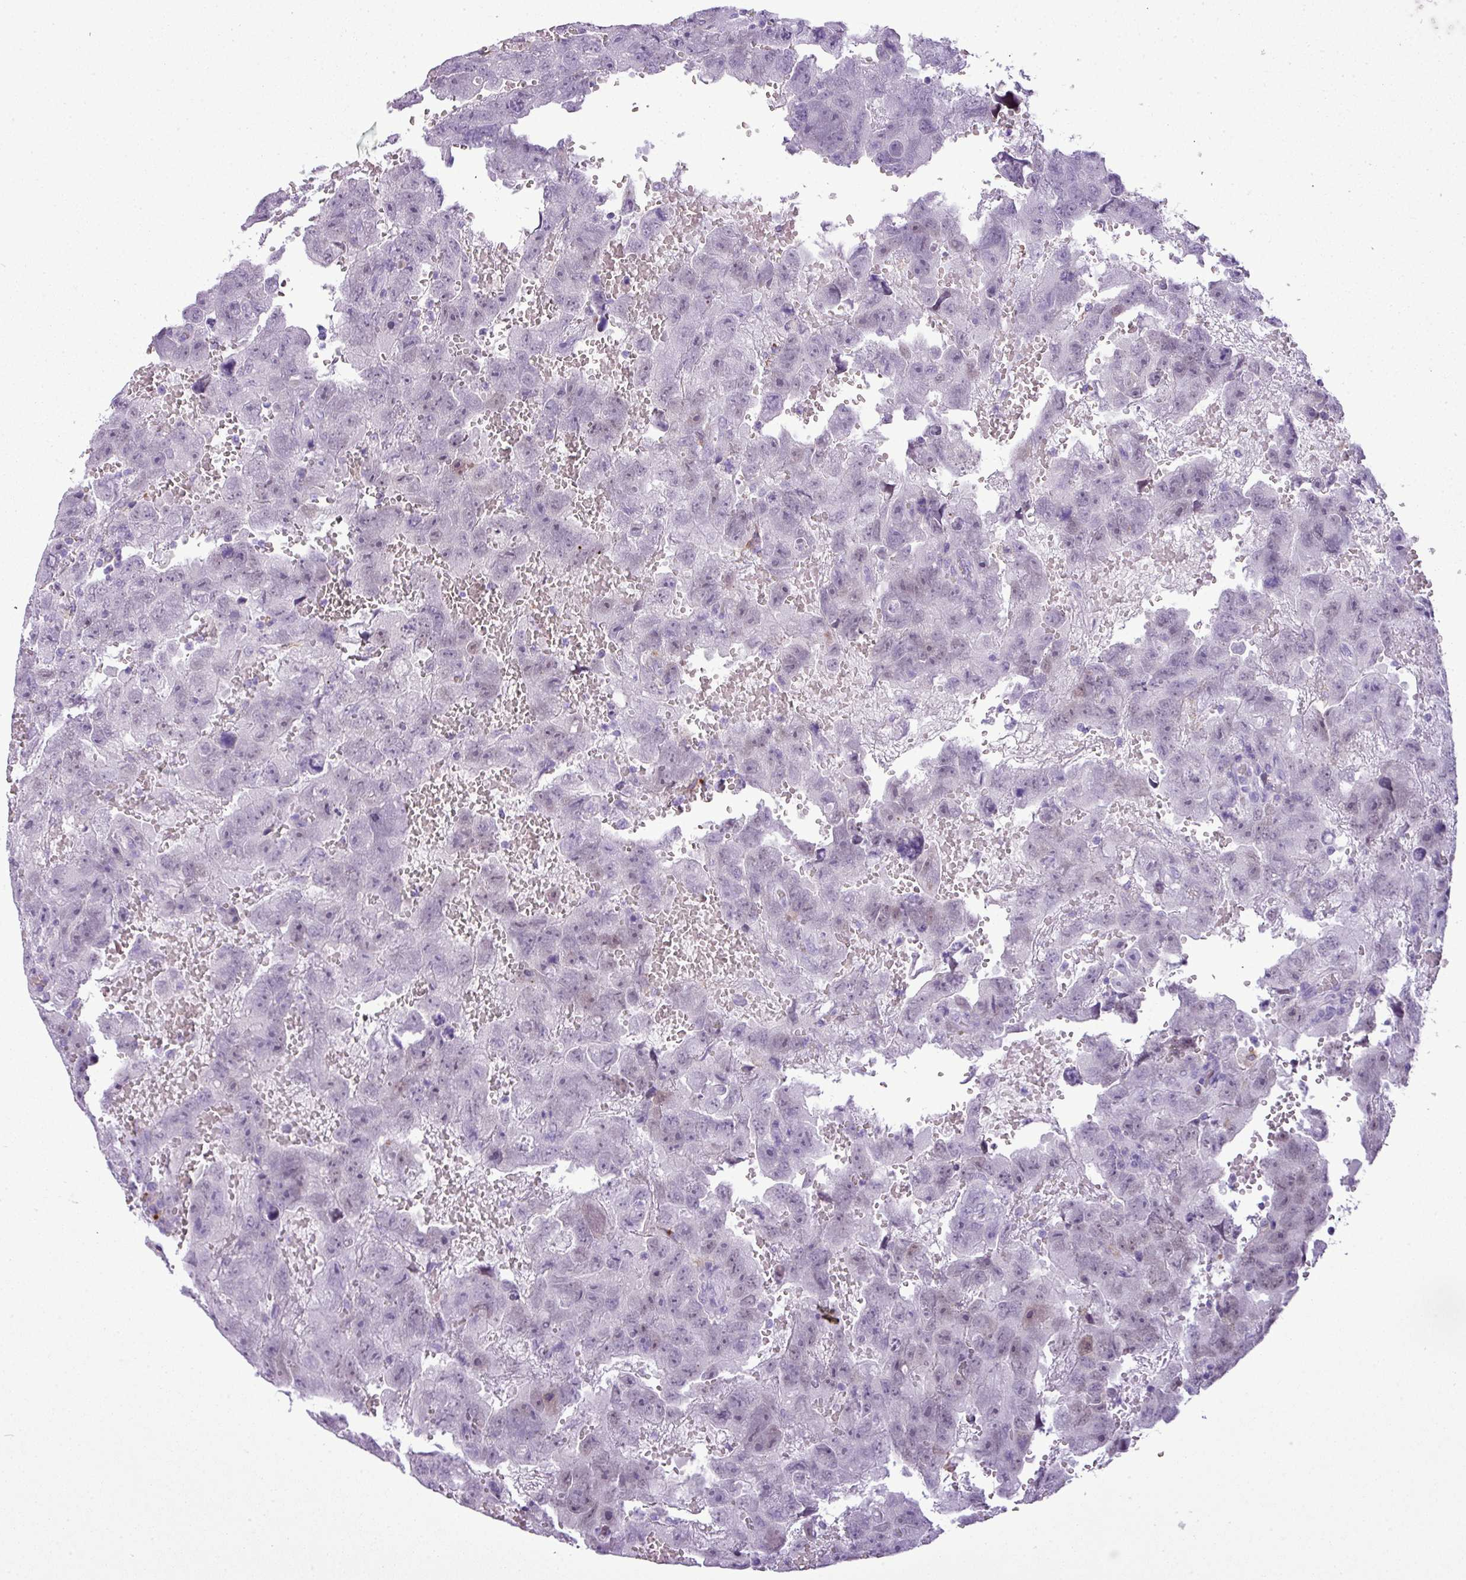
{"staining": {"intensity": "negative", "quantity": "none", "location": "none"}, "tissue": "testis cancer", "cell_type": "Tumor cells", "image_type": "cancer", "snomed": [{"axis": "morphology", "description": "Carcinoma, Embryonal, NOS"}, {"axis": "topography", "description": "Testis"}], "caption": "Embryonal carcinoma (testis) was stained to show a protein in brown. There is no significant expression in tumor cells.", "gene": "RBMXL2", "patient": {"sex": "male", "age": 45}}